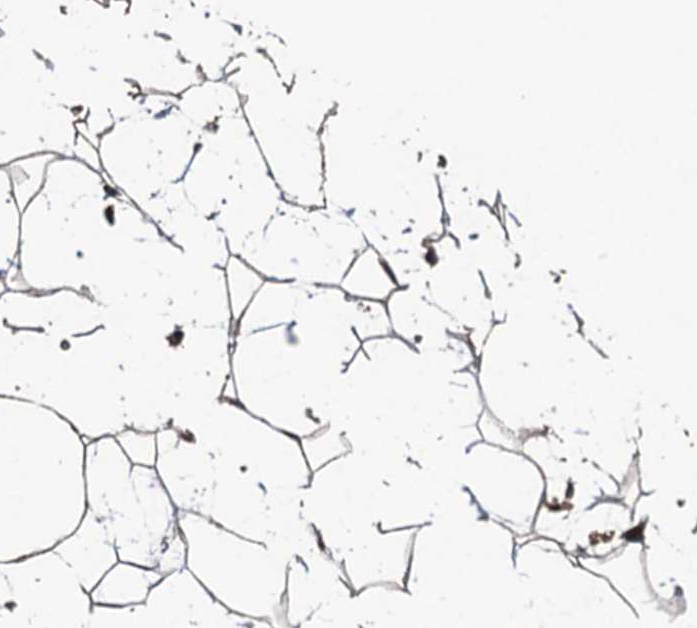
{"staining": {"intensity": "moderate", "quantity": ">75%", "location": "cytoplasmic/membranous"}, "tissue": "adipose tissue", "cell_type": "Adipocytes", "image_type": "normal", "snomed": [{"axis": "morphology", "description": "Normal tissue, NOS"}, {"axis": "topography", "description": "Breast"}], "caption": "Protein expression analysis of normal human adipose tissue reveals moderate cytoplasmic/membranous positivity in approximately >75% of adipocytes. Using DAB (brown) and hematoxylin (blue) stains, captured at high magnification using brightfield microscopy.", "gene": "TMEM39B", "patient": {"sex": "female", "age": 26}}